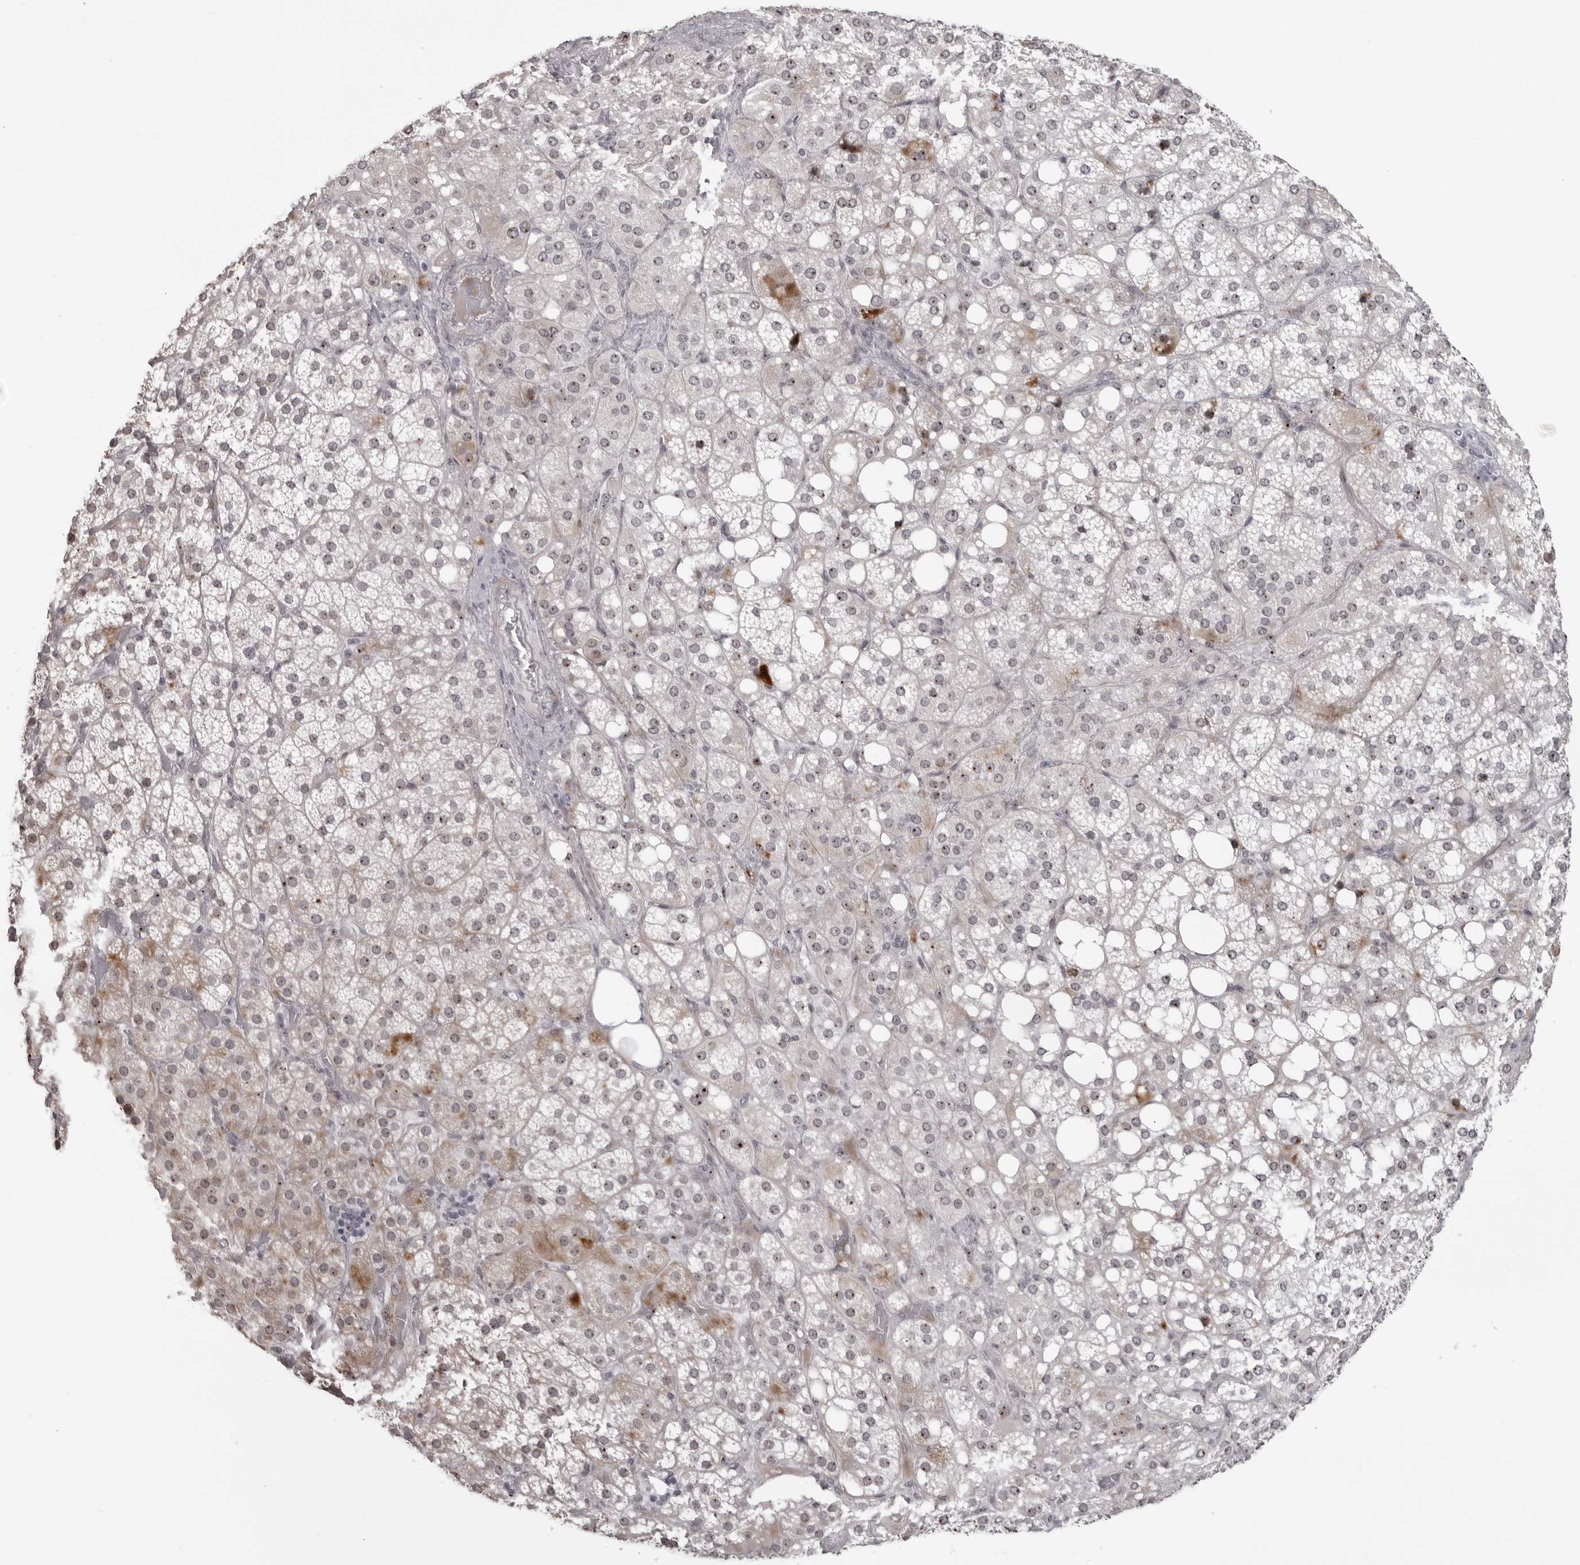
{"staining": {"intensity": "moderate", "quantity": "25%-75%", "location": "cytoplasmic/membranous,nuclear"}, "tissue": "adrenal gland", "cell_type": "Glandular cells", "image_type": "normal", "snomed": [{"axis": "morphology", "description": "Normal tissue, NOS"}, {"axis": "topography", "description": "Adrenal gland"}], "caption": "High-magnification brightfield microscopy of unremarkable adrenal gland stained with DAB (3,3'-diaminobenzidine) (brown) and counterstained with hematoxylin (blue). glandular cells exhibit moderate cytoplasmic/membranous,nuclear positivity is appreciated in approximately25%-75% of cells.", "gene": "HELZ", "patient": {"sex": "female", "age": 59}}